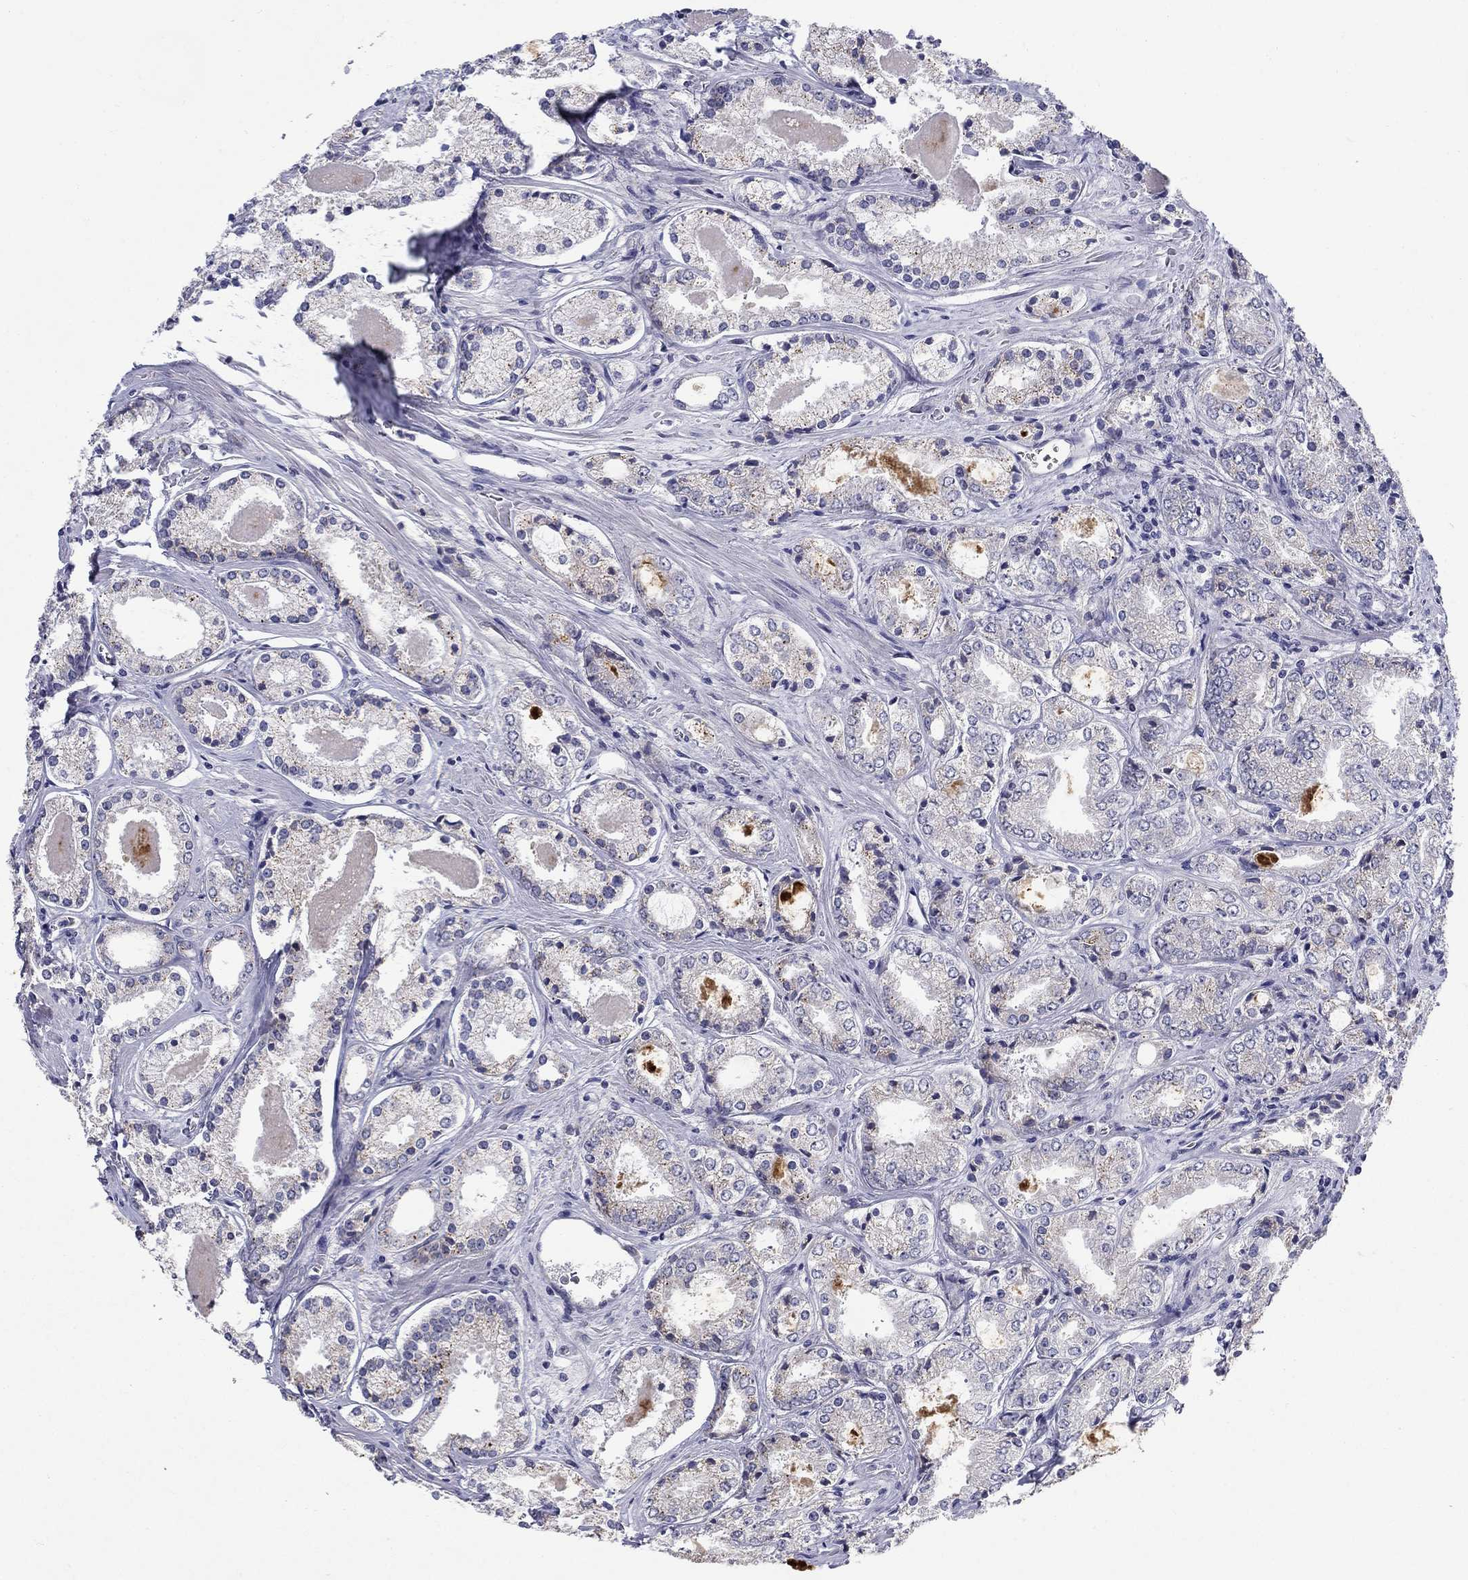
{"staining": {"intensity": "strong", "quantity": "<25%", "location": "cytoplasmic/membranous"}, "tissue": "prostate cancer", "cell_type": "Tumor cells", "image_type": "cancer", "snomed": [{"axis": "morphology", "description": "Adenocarcinoma, NOS"}, {"axis": "topography", "description": "Prostate"}], "caption": "Protein expression by immunohistochemistry reveals strong cytoplasmic/membranous positivity in about <25% of tumor cells in prostate adenocarcinoma.", "gene": "QRFPR", "patient": {"sex": "male", "age": 72}}